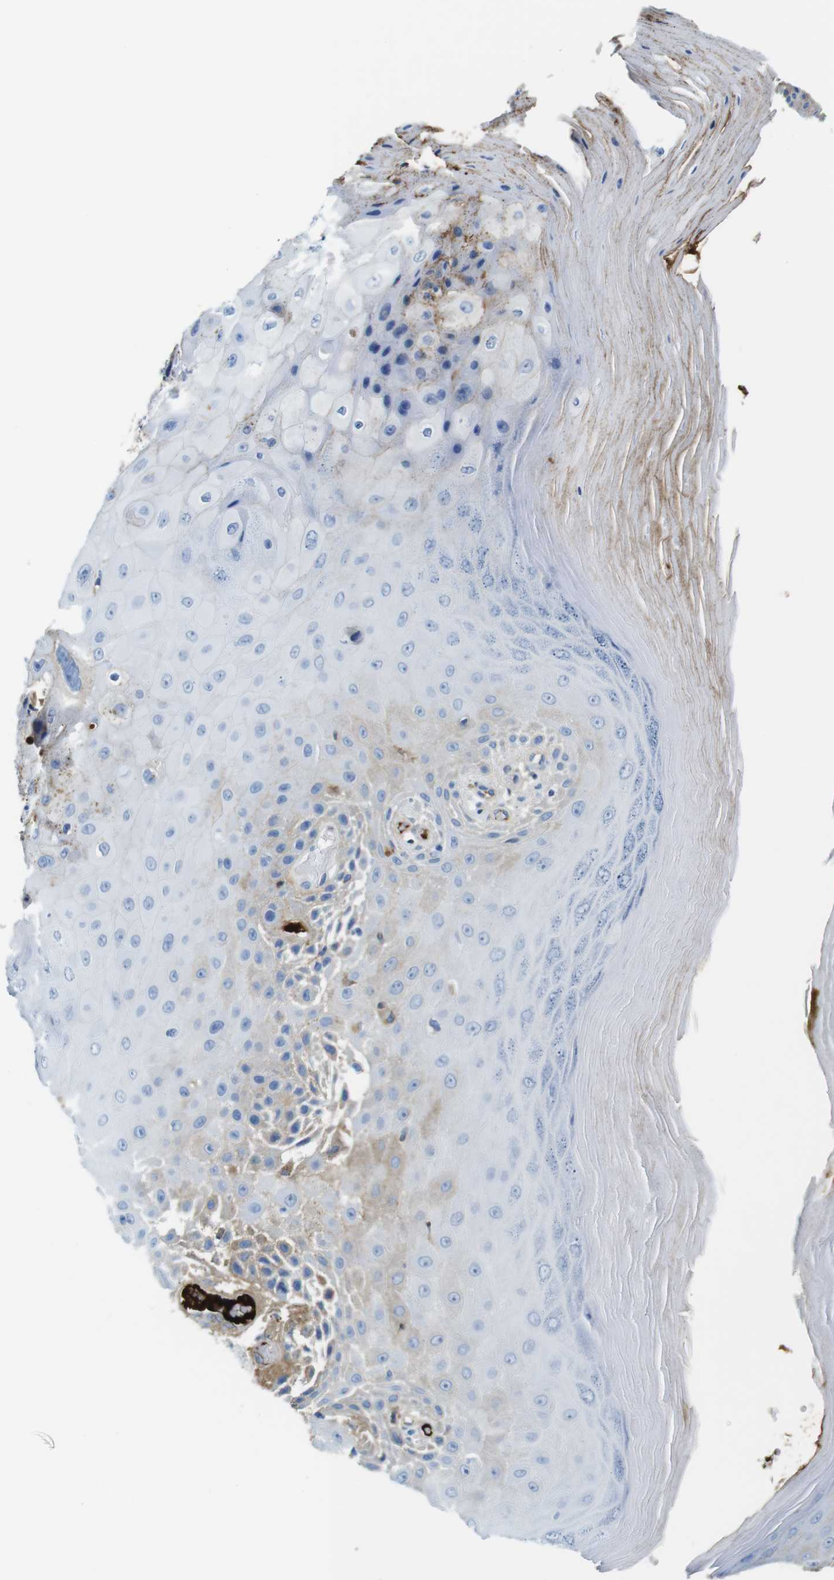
{"staining": {"intensity": "weak", "quantity": "25%-75%", "location": "cytoplasmic/membranous"}, "tissue": "skin", "cell_type": "Epidermal cells", "image_type": "normal", "snomed": [{"axis": "morphology", "description": "Normal tissue, NOS"}, {"axis": "topography", "description": "Vulva"}], "caption": "This is a histology image of IHC staining of normal skin, which shows weak staining in the cytoplasmic/membranous of epidermal cells.", "gene": "IGKC", "patient": {"sex": "female", "age": 73}}